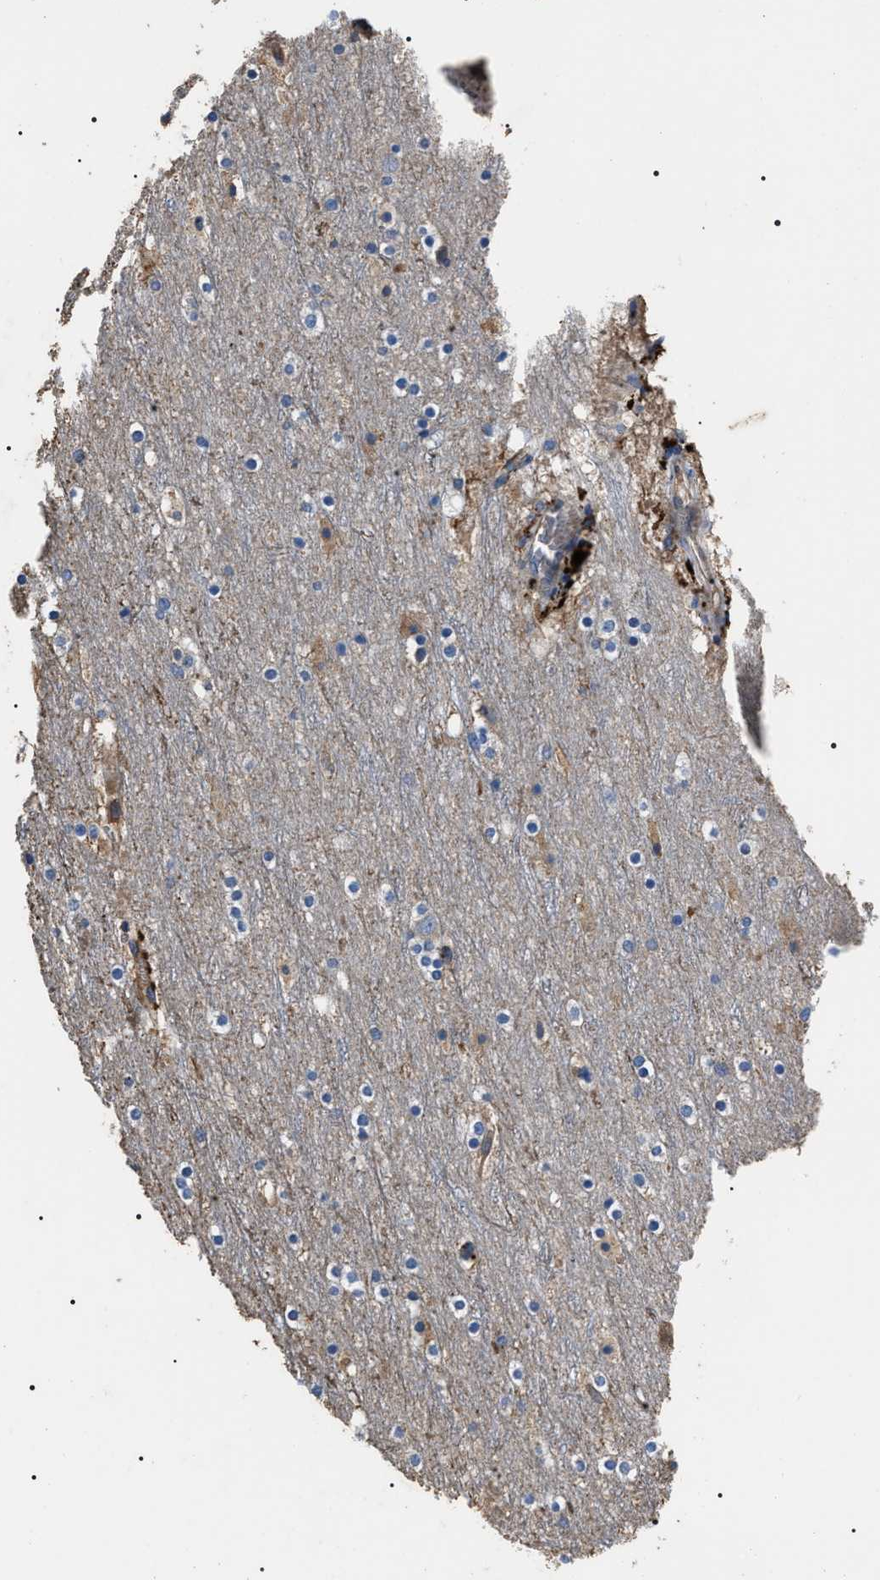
{"staining": {"intensity": "moderate", "quantity": ">75%", "location": "cytoplasmic/membranous"}, "tissue": "cerebral cortex", "cell_type": "Endothelial cells", "image_type": "normal", "snomed": [{"axis": "morphology", "description": "Normal tissue, NOS"}, {"axis": "topography", "description": "Cerebral cortex"}], "caption": "High-power microscopy captured an IHC histopathology image of normal cerebral cortex, revealing moderate cytoplasmic/membranous expression in approximately >75% of endothelial cells. The staining was performed using DAB, with brown indicating positive protein expression. Nuclei are stained blue with hematoxylin.", "gene": "HSCB", "patient": {"sex": "male", "age": 45}}